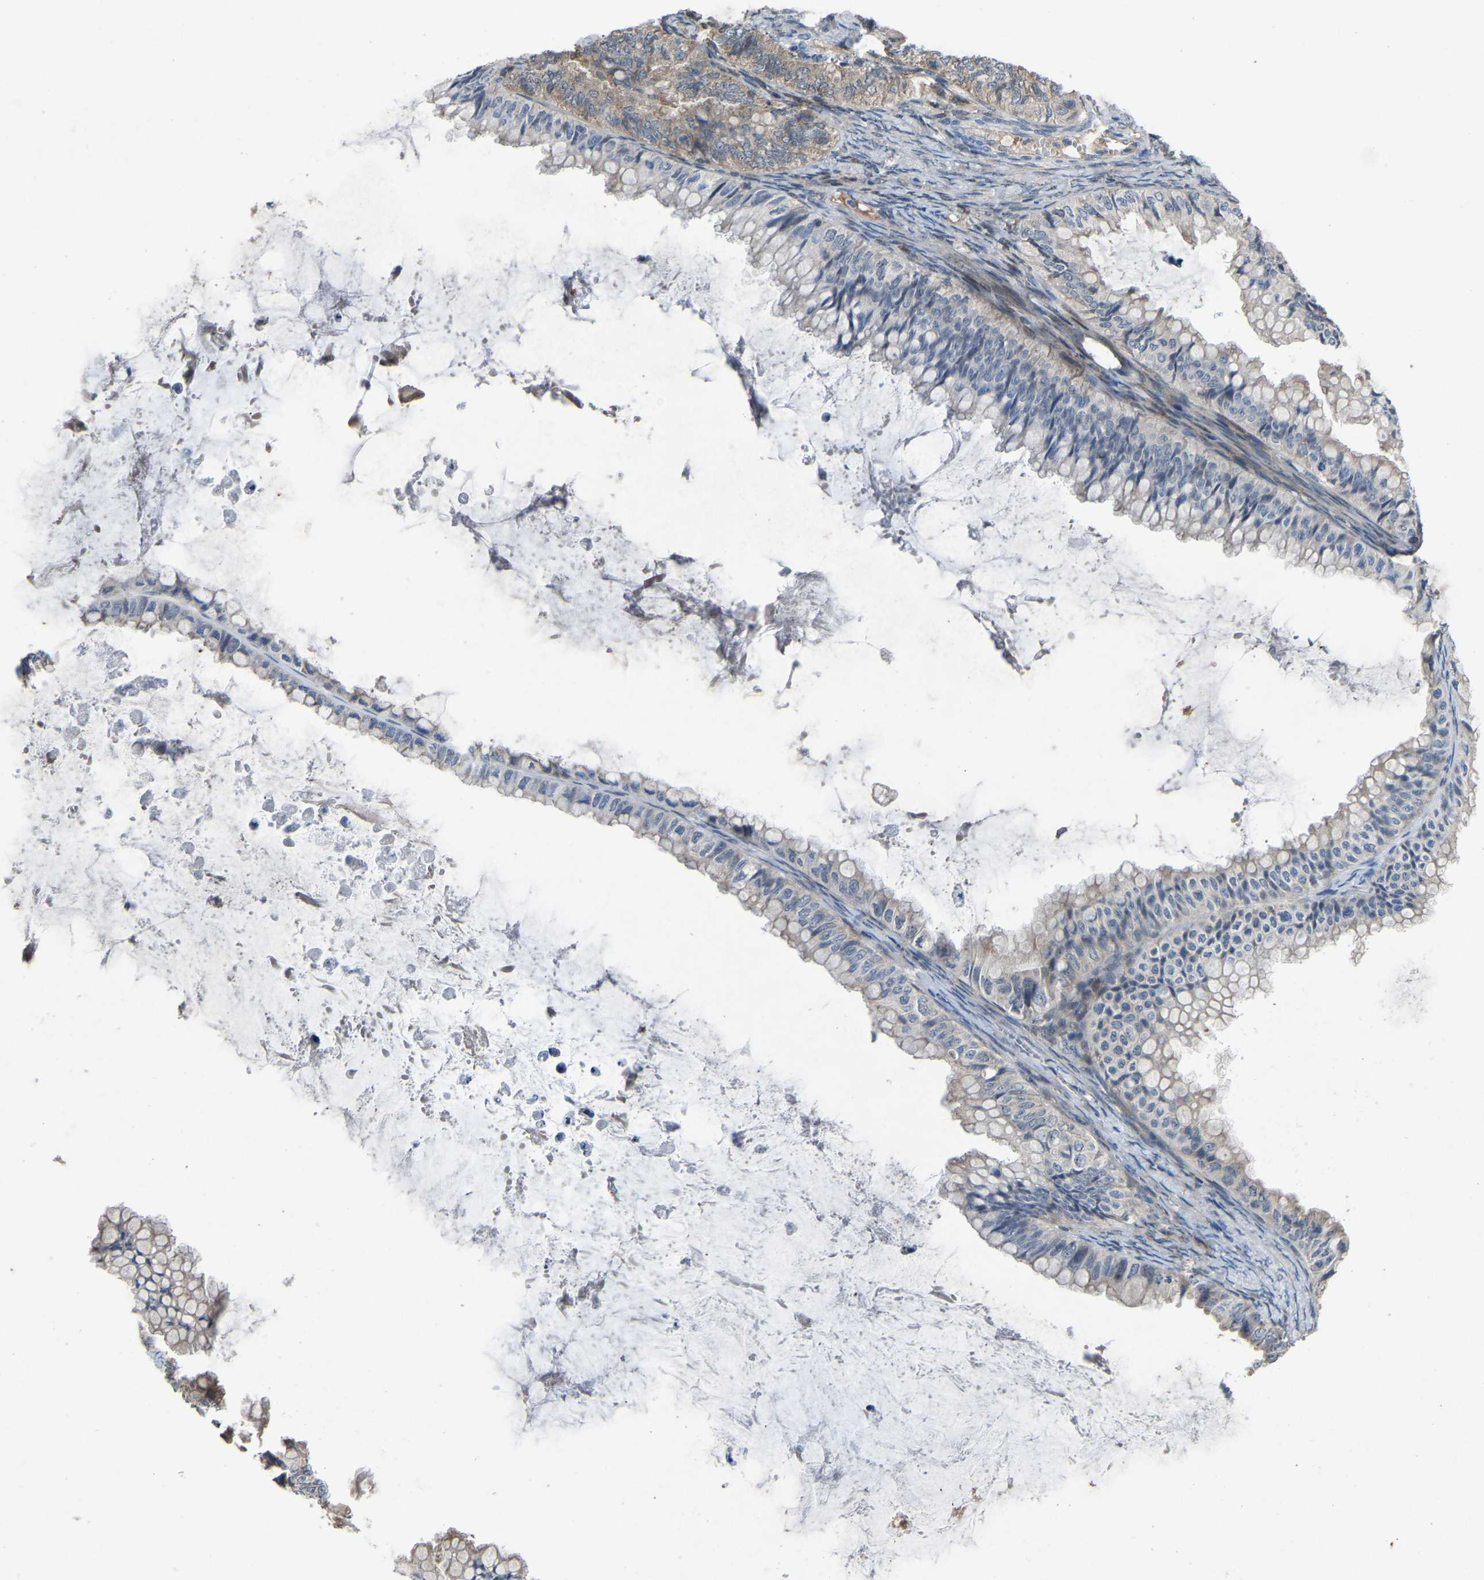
{"staining": {"intensity": "weak", "quantity": "25%-75%", "location": "cytoplasmic/membranous"}, "tissue": "ovarian cancer", "cell_type": "Tumor cells", "image_type": "cancer", "snomed": [{"axis": "morphology", "description": "Cystadenocarcinoma, mucinous, NOS"}, {"axis": "topography", "description": "Ovary"}], "caption": "Protein staining of mucinous cystadenocarcinoma (ovarian) tissue shows weak cytoplasmic/membranous positivity in about 25%-75% of tumor cells. (DAB (3,3'-diaminobenzidine) IHC with brightfield microscopy, high magnification).", "gene": "FHIT", "patient": {"sex": "female", "age": 80}}